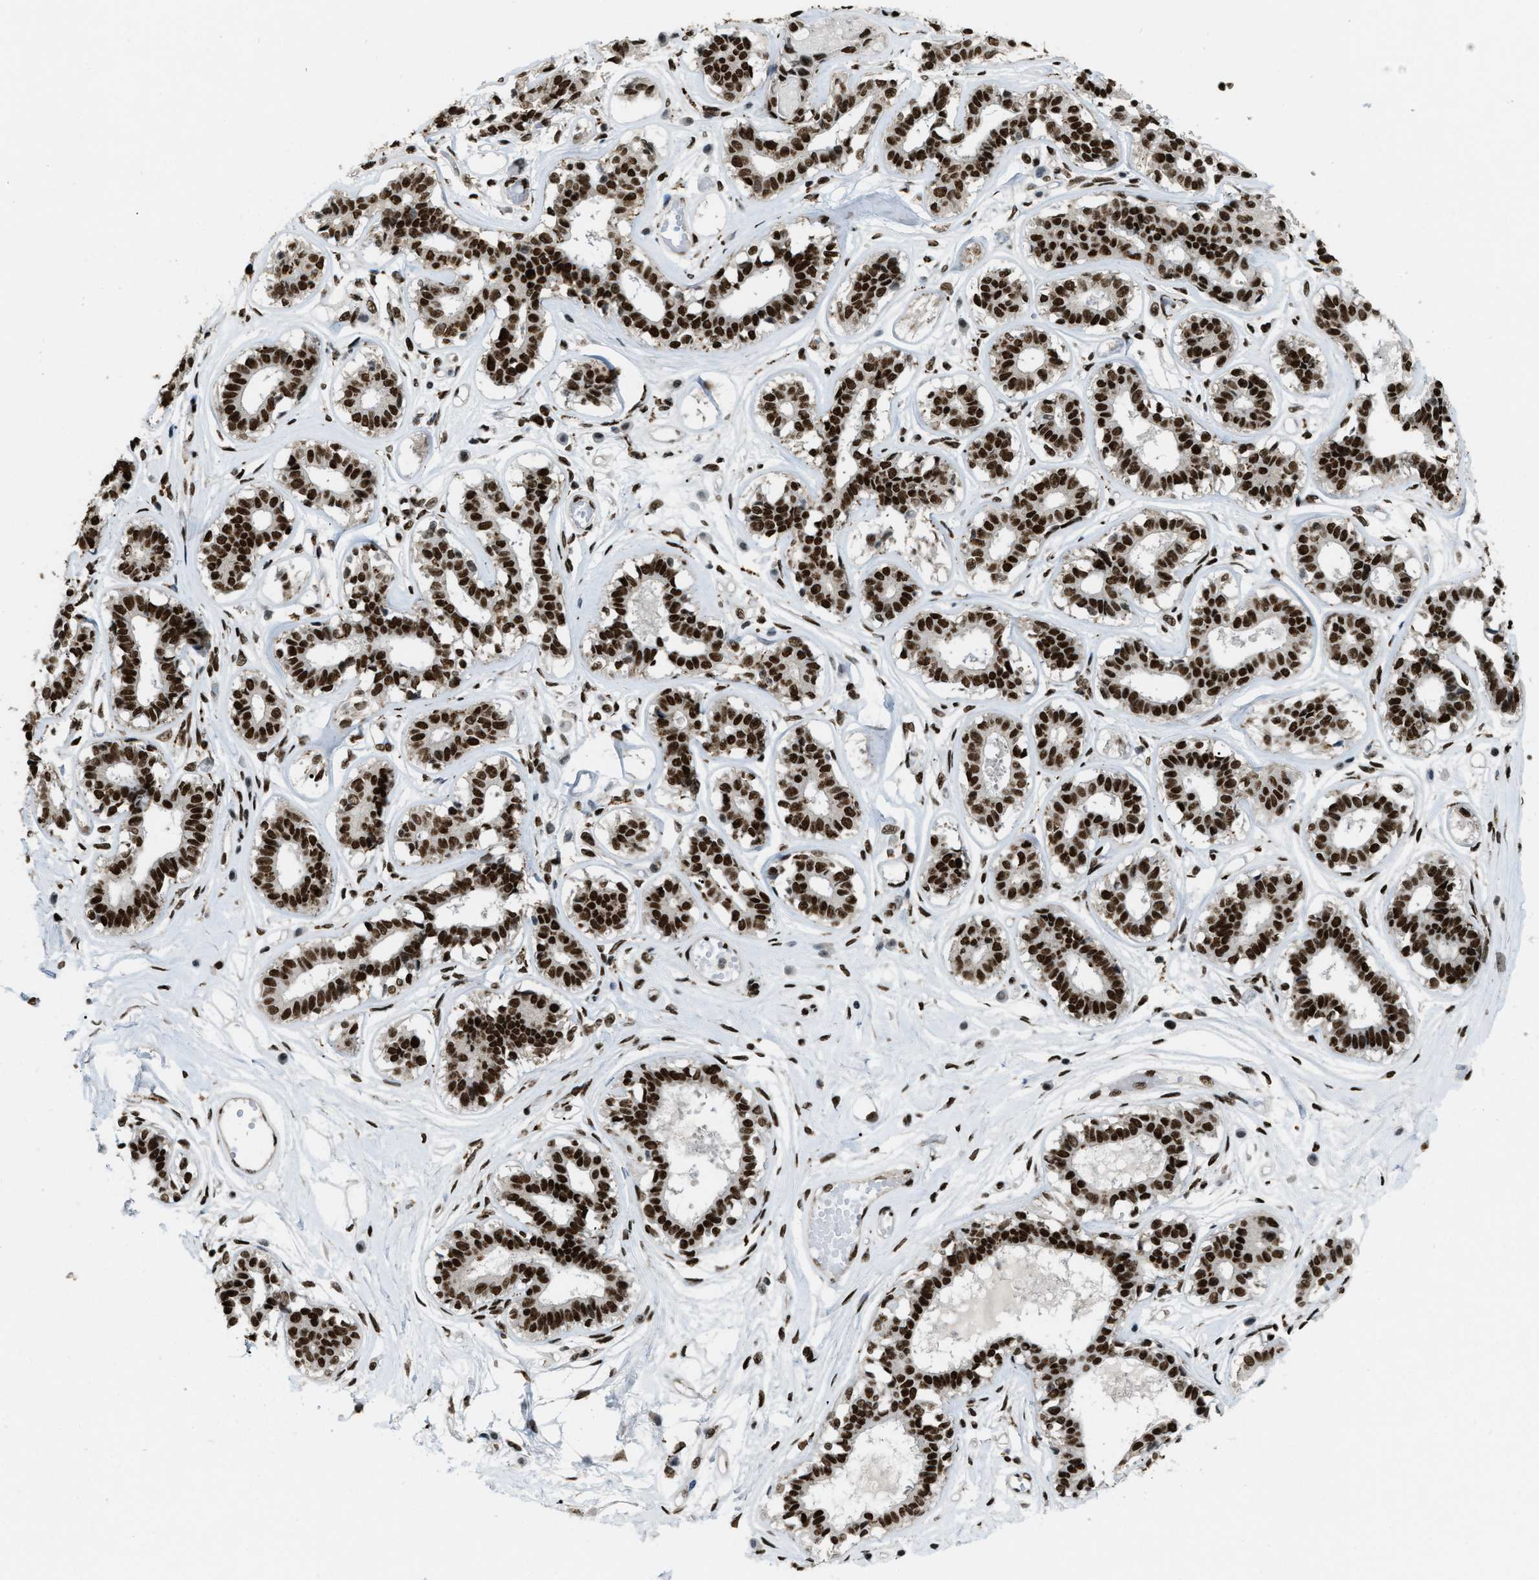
{"staining": {"intensity": "strong", "quantity": ">75%", "location": "nuclear"}, "tissue": "breast", "cell_type": "Glandular cells", "image_type": "normal", "snomed": [{"axis": "morphology", "description": "Normal tissue, NOS"}, {"axis": "topography", "description": "Breast"}], "caption": "Human breast stained for a protein (brown) shows strong nuclear positive positivity in approximately >75% of glandular cells.", "gene": "NUMA1", "patient": {"sex": "female", "age": 45}}